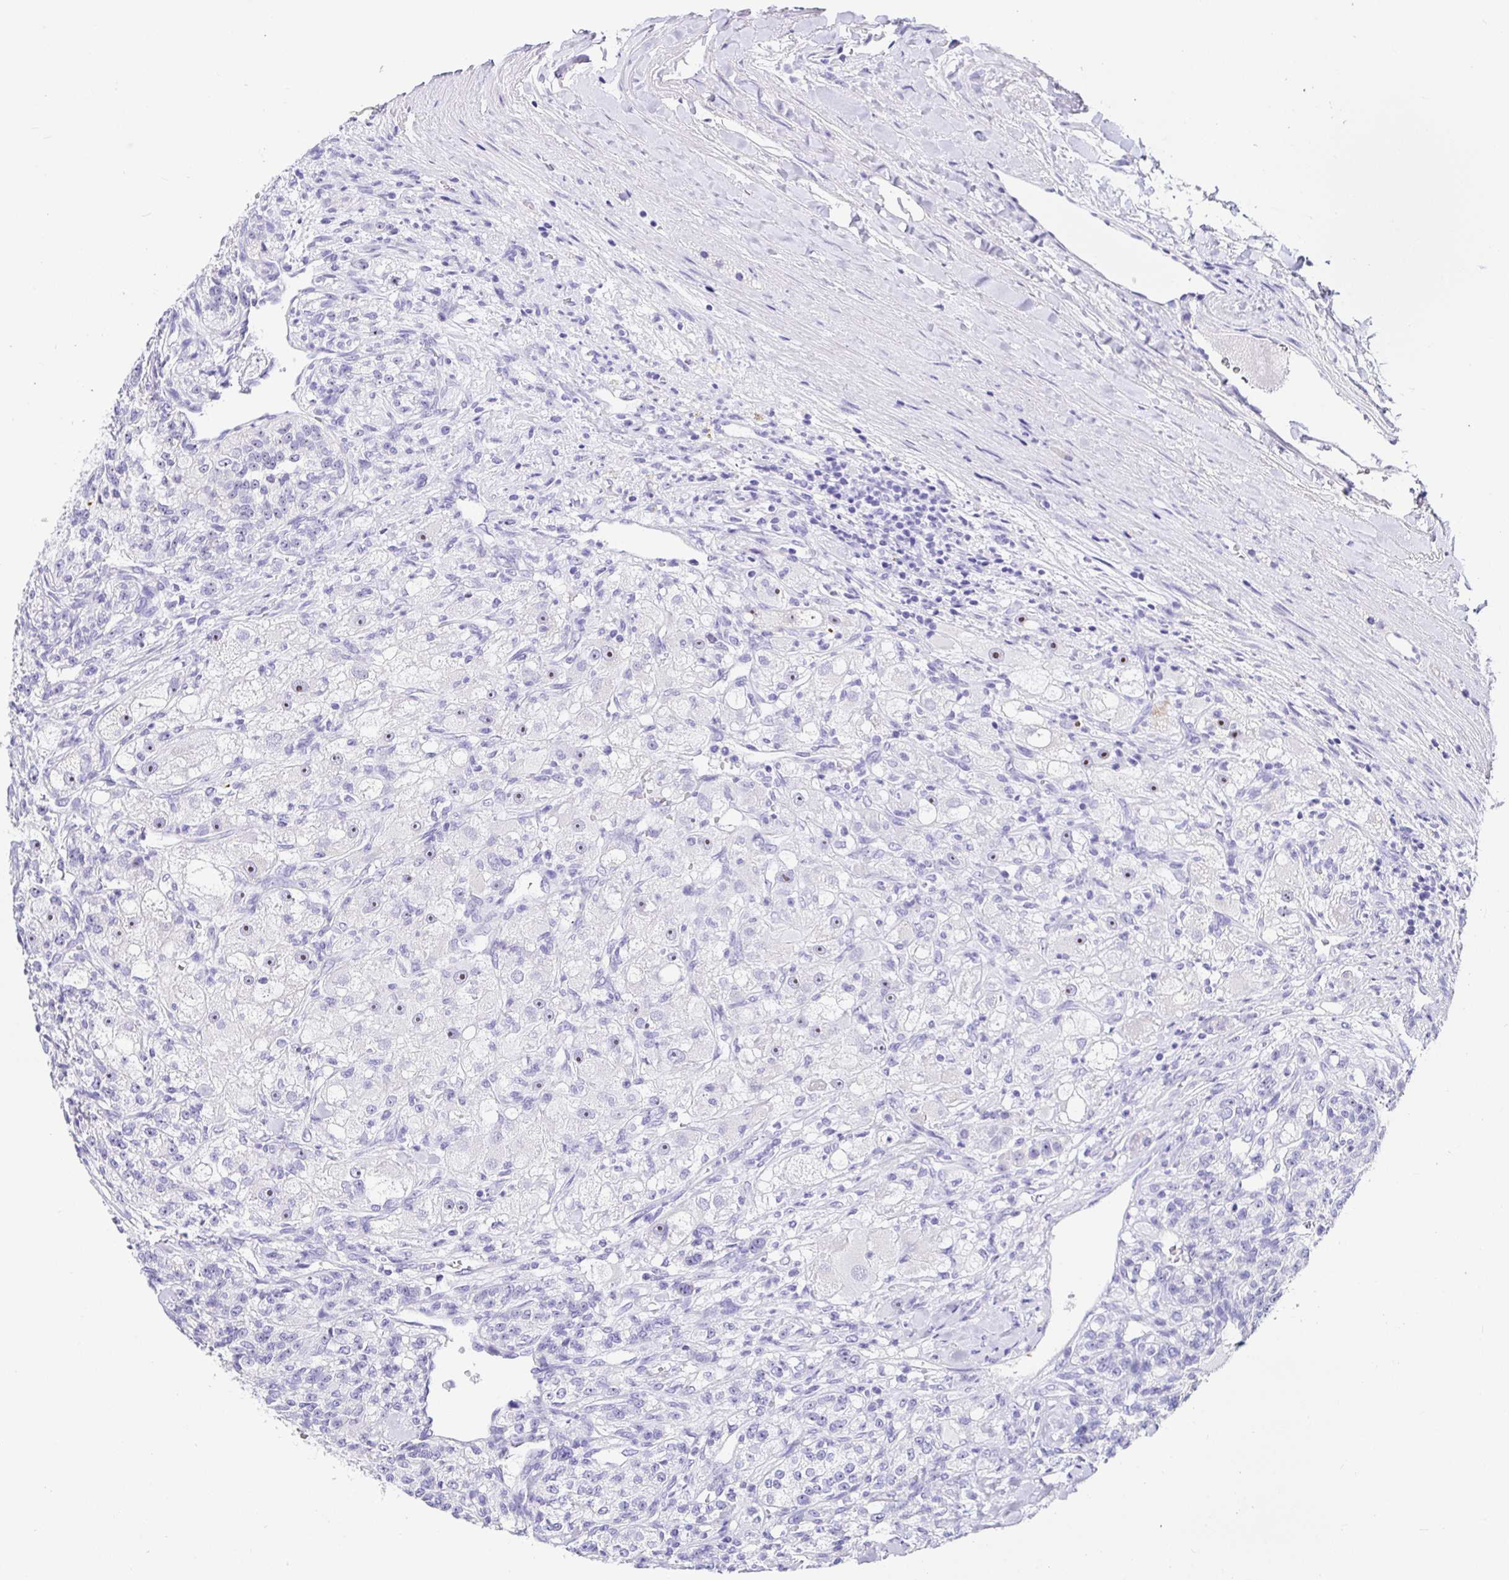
{"staining": {"intensity": "negative", "quantity": "none", "location": "none"}, "tissue": "renal cancer", "cell_type": "Tumor cells", "image_type": "cancer", "snomed": [{"axis": "morphology", "description": "Adenocarcinoma, NOS"}, {"axis": "topography", "description": "Kidney"}], "caption": "Immunohistochemistry (IHC) photomicrograph of neoplastic tissue: renal cancer (adenocarcinoma) stained with DAB (3,3'-diaminobenzidine) reveals no significant protein staining in tumor cells.", "gene": "PRAMEF19", "patient": {"sex": "female", "age": 63}}